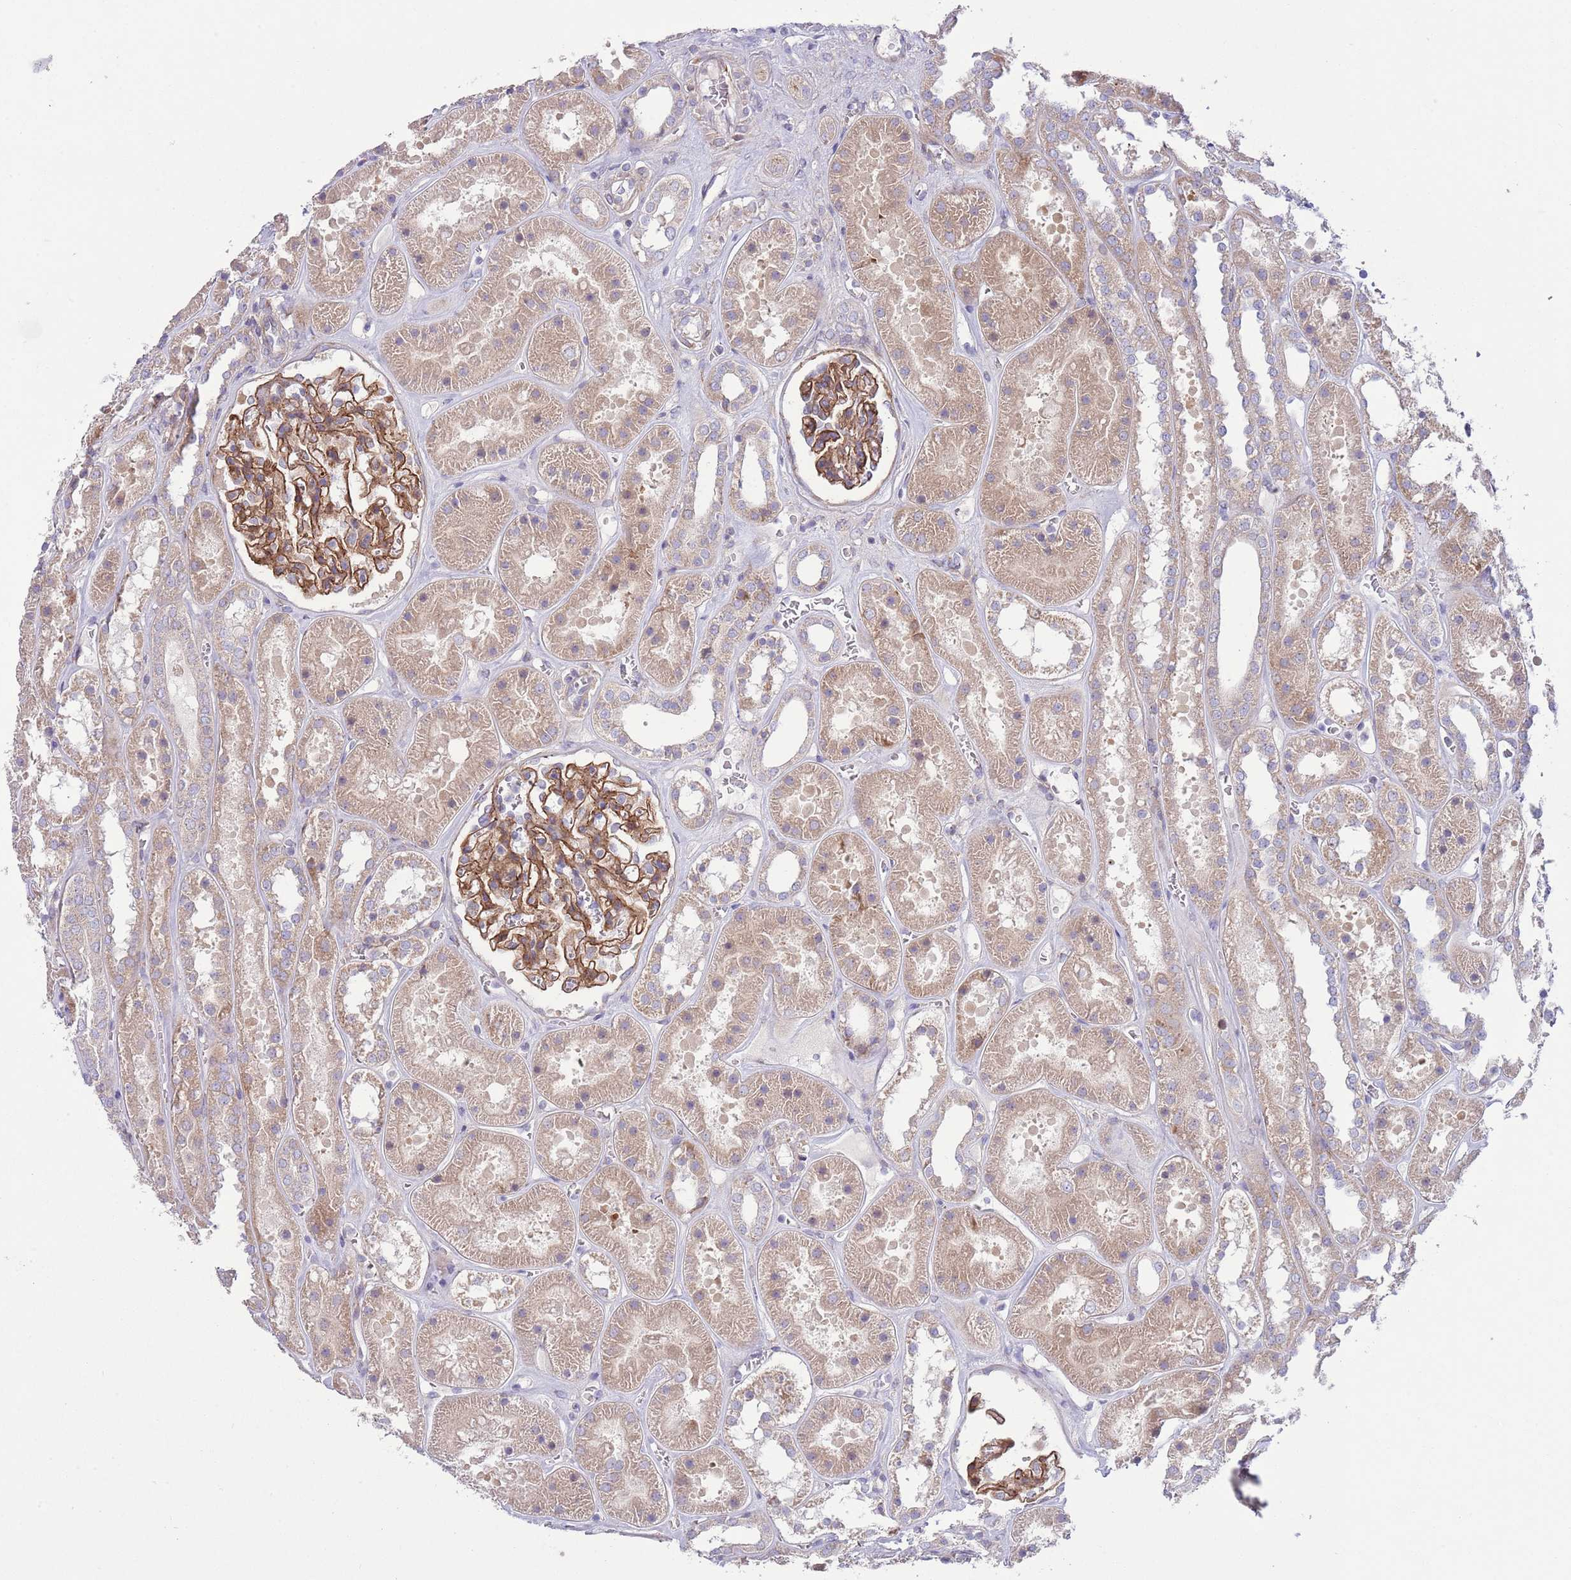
{"staining": {"intensity": "strong", "quantity": ">75%", "location": "cytoplasmic/membranous"}, "tissue": "kidney", "cell_type": "Cells in glomeruli", "image_type": "normal", "snomed": [{"axis": "morphology", "description": "Normal tissue, NOS"}, {"axis": "topography", "description": "Kidney"}], "caption": "Strong cytoplasmic/membranous positivity for a protein is present in approximately >75% of cells in glomeruli of unremarkable kidney using IHC.", "gene": "TOMM5", "patient": {"sex": "female", "age": 41}}